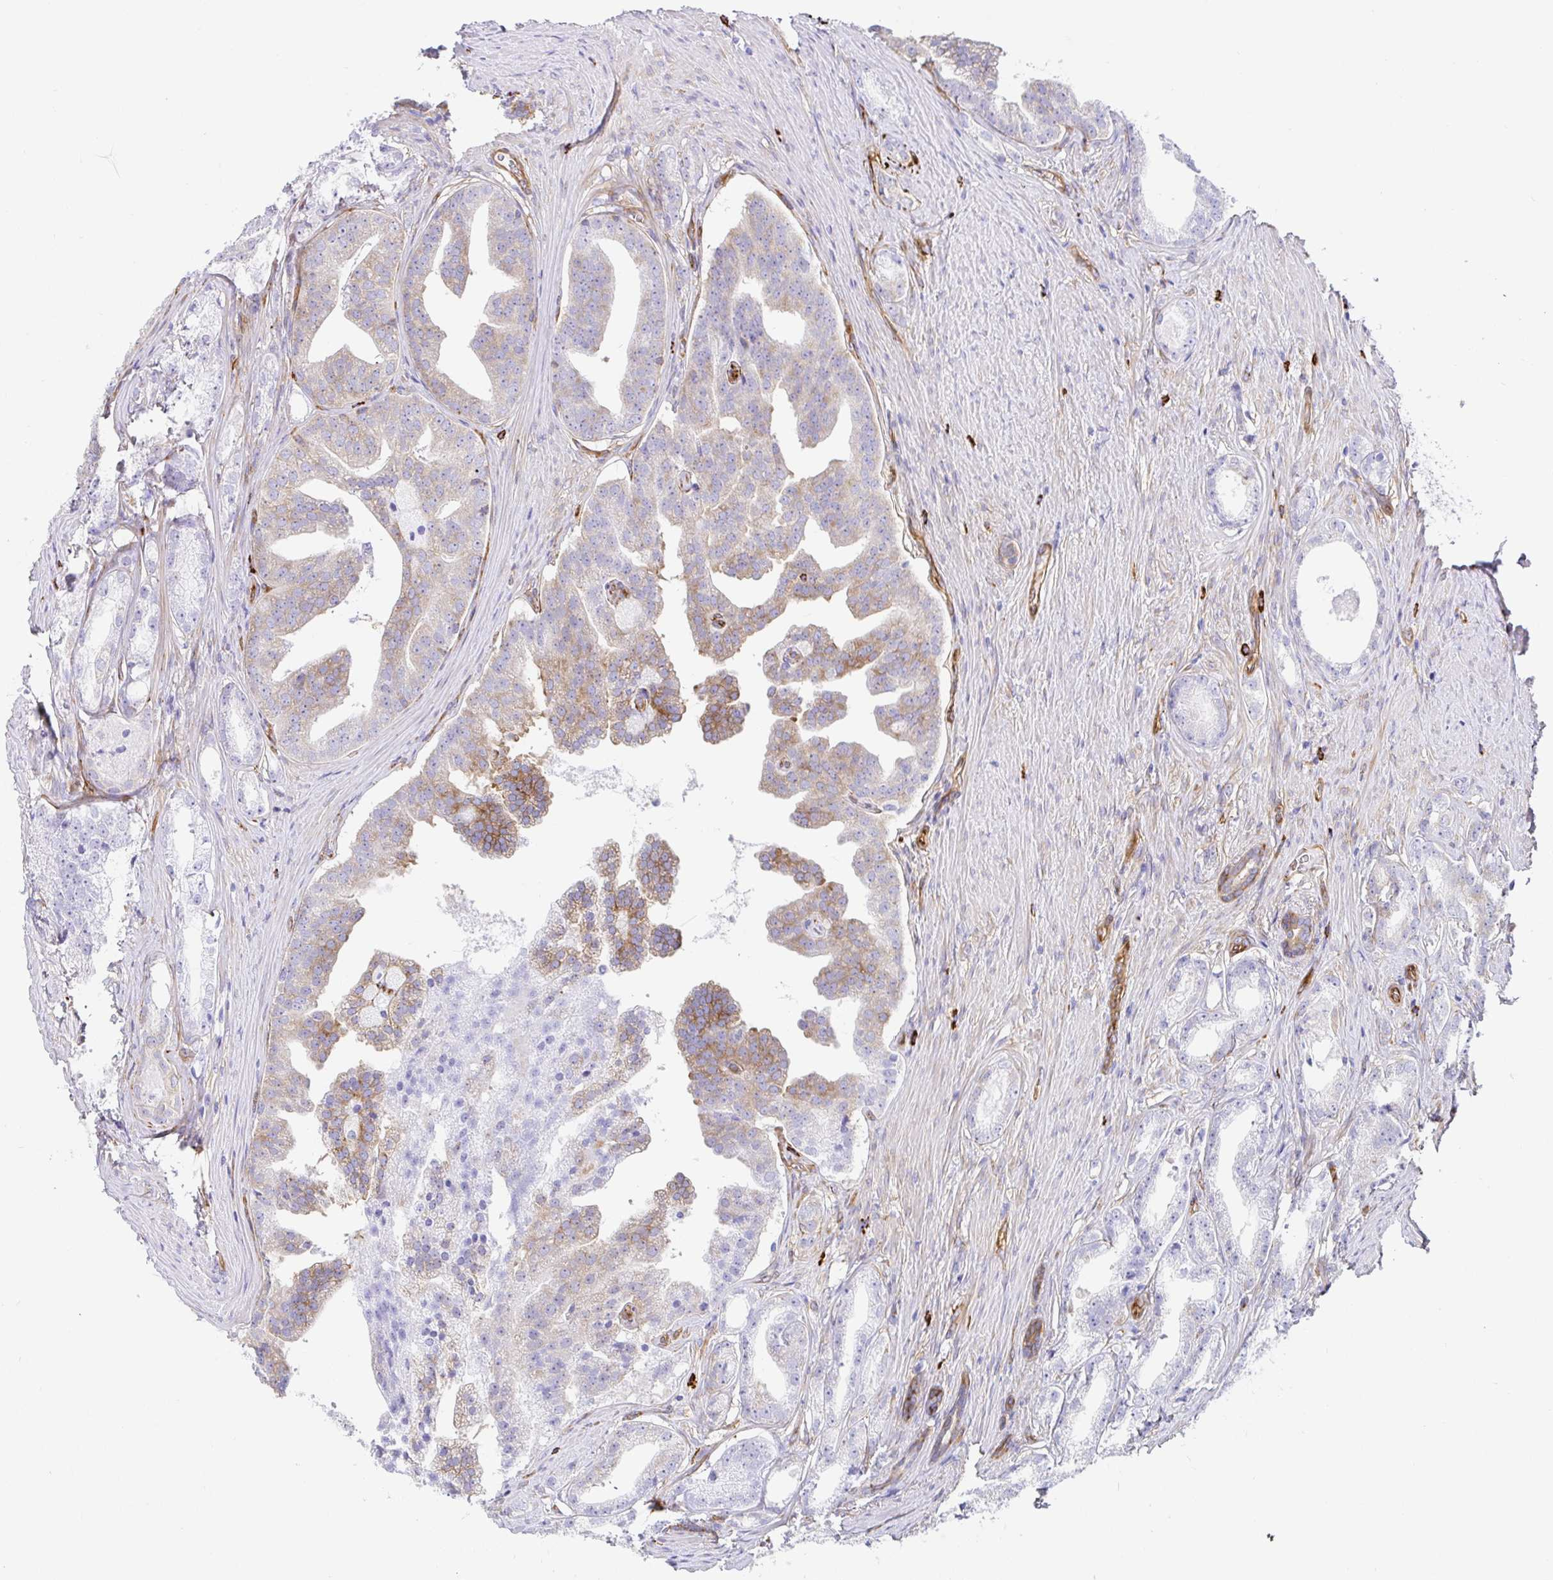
{"staining": {"intensity": "weak", "quantity": "<25%", "location": "cytoplasmic/membranous"}, "tissue": "prostate cancer", "cell_type": "Tumor cells", "image_type": "cancer", "snomed": [{"axis": "morphology", "description": "Adenocarcinoma, Low grade"}, {"axis": "topography", "description": "Prostate"}], "caption": "This is an immunohistochemistry micrograph of human prostate cancer (adenocarcinoma (low-grade)). There is no staining in tumor cells.", "gene": "DOCK1", "patient": {"sex": "male", "age": 65}}